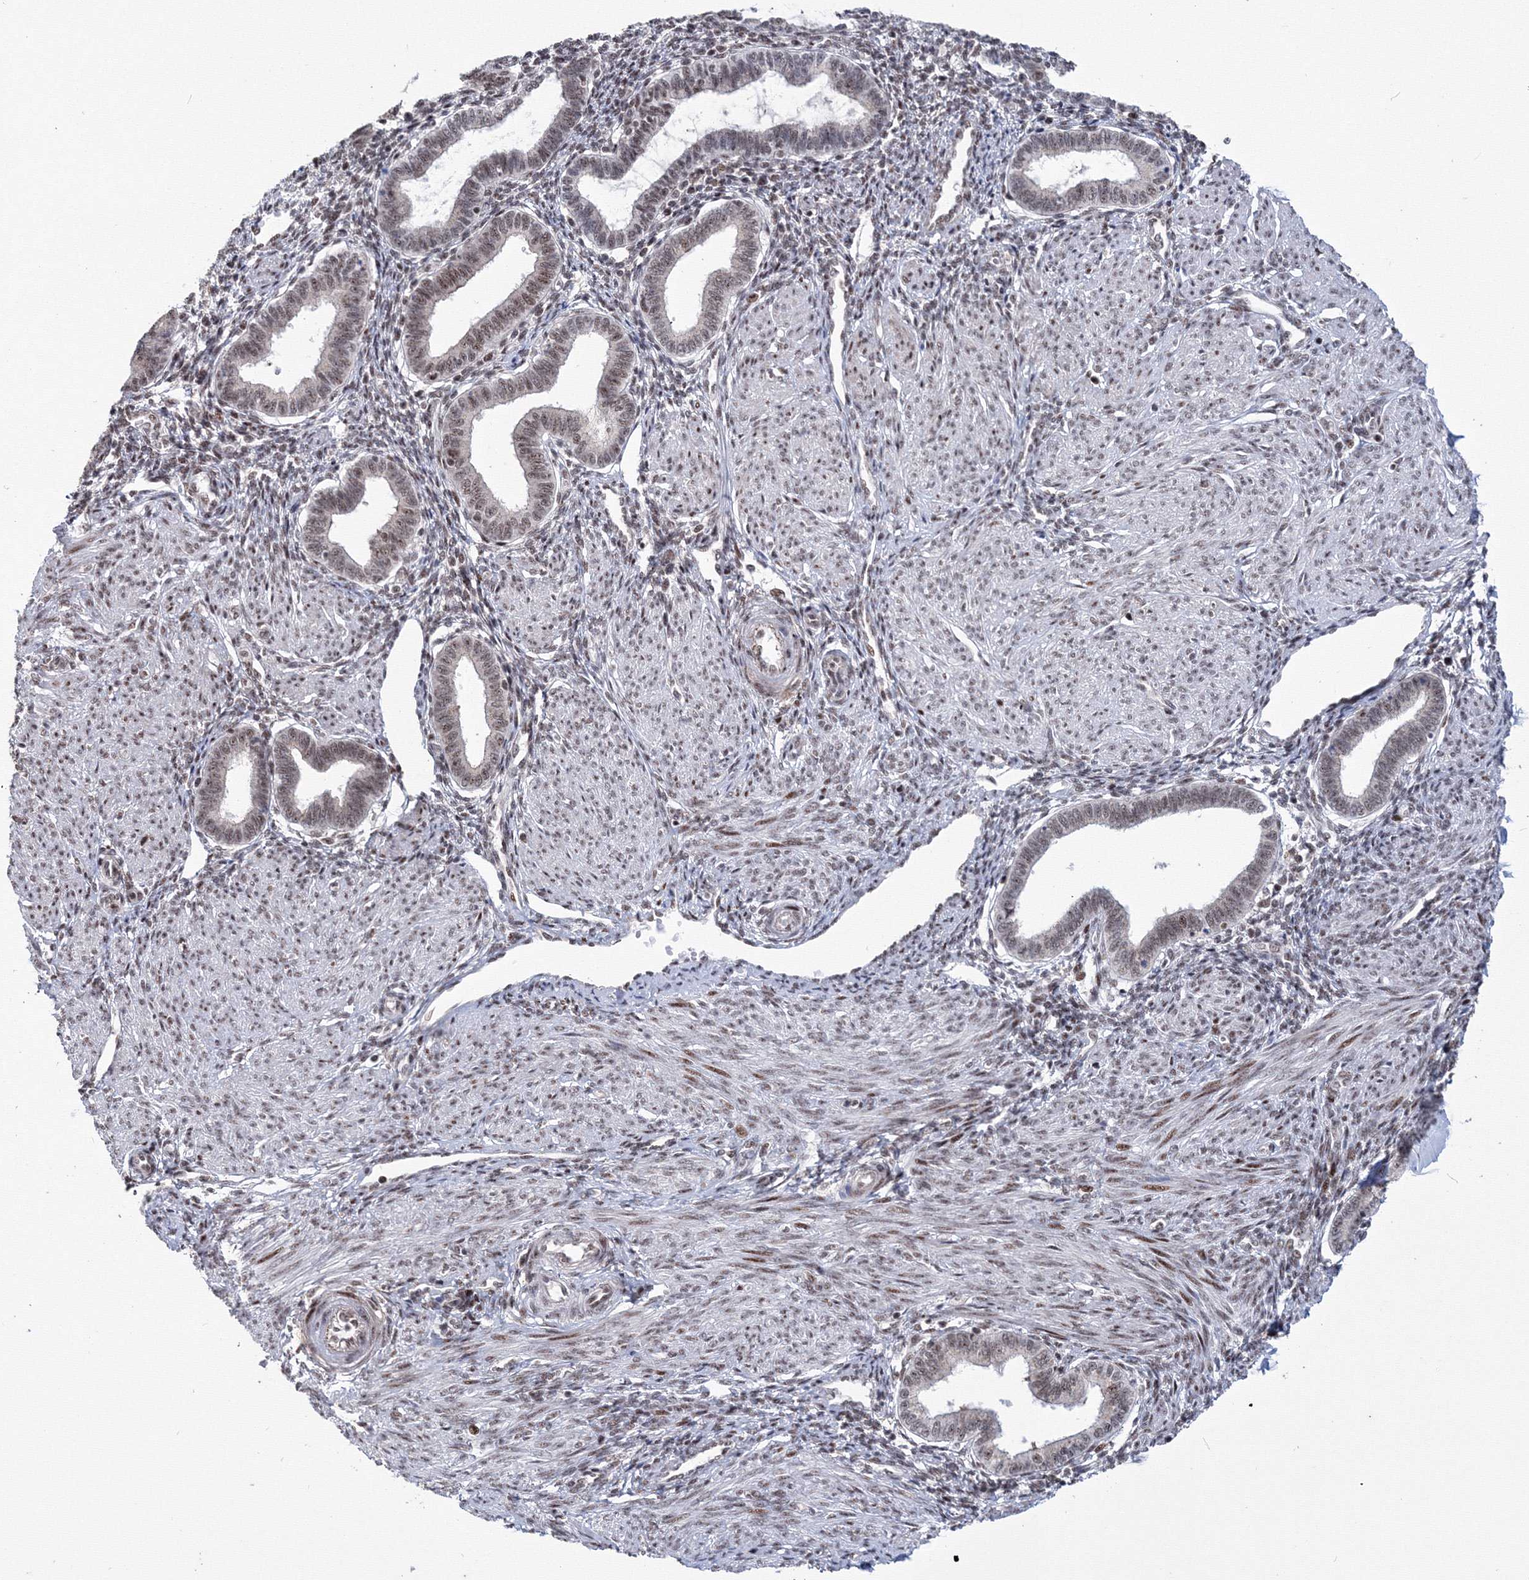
{"staining": {"intensity": "moderate", "quantity": "25%-75%", "location": "nuclear"}, "tissue": "endometrium", "cell_type": "Cells in endometrial stroma", "image_type": "normal", "snomed": [{"axis": "morphology", "description": "Normal tissue, NOS"}, {"axis": "topography", "description": "Endometrium"}], "caption": "Benign endometrium demonstrates moderate nuclear positivity in approximately 25%-75% of cells in endometrial stroma, visualized by immunohistochemistry.", "gene": "TATDN2", "patient": {"sex": "female", "age": 53}}